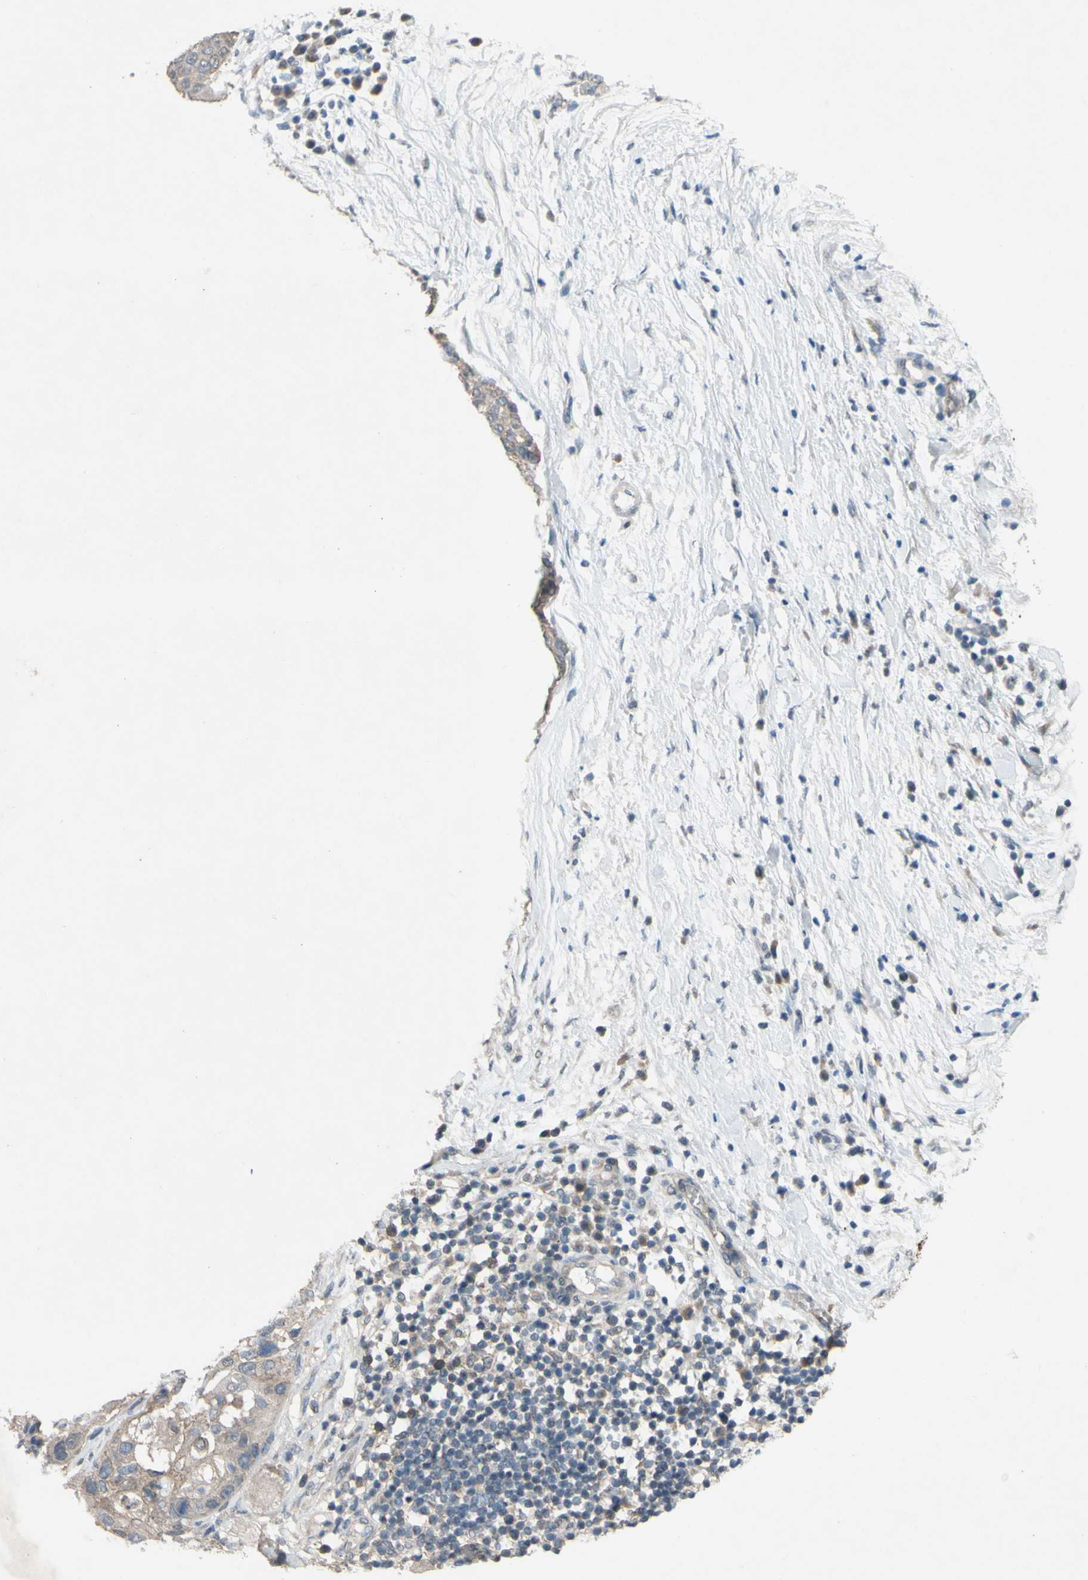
{"staining": {"intensity": "weak", "quantity": ">75%", "location": "cytoplasmic/membranous"}, "tissue": "lung cancer", "cell_type": "Tumor cells", "image_type": "cancer", "snomed": [{"axis": "morphology", "description": "Inflammation, NOS"}, {"axis": "morphology", "description": "Squamous cell carcinoma, NOS"}, {"axis": "topography", "description": "Lymph node"}, {"axis": "topography", "description": "Soft tissue"}, {"axis": "topography", "description": "Lung"}], "caption": "This image reveals immunohistochemistry (IHC) staining of squamous cell carcinoma (lung), with low weak cytoplasmic/membranous staining in approximately >75% of tumor cells.", "gene": "CDCP1", "patient": {"sex": "male", "age": 66}}